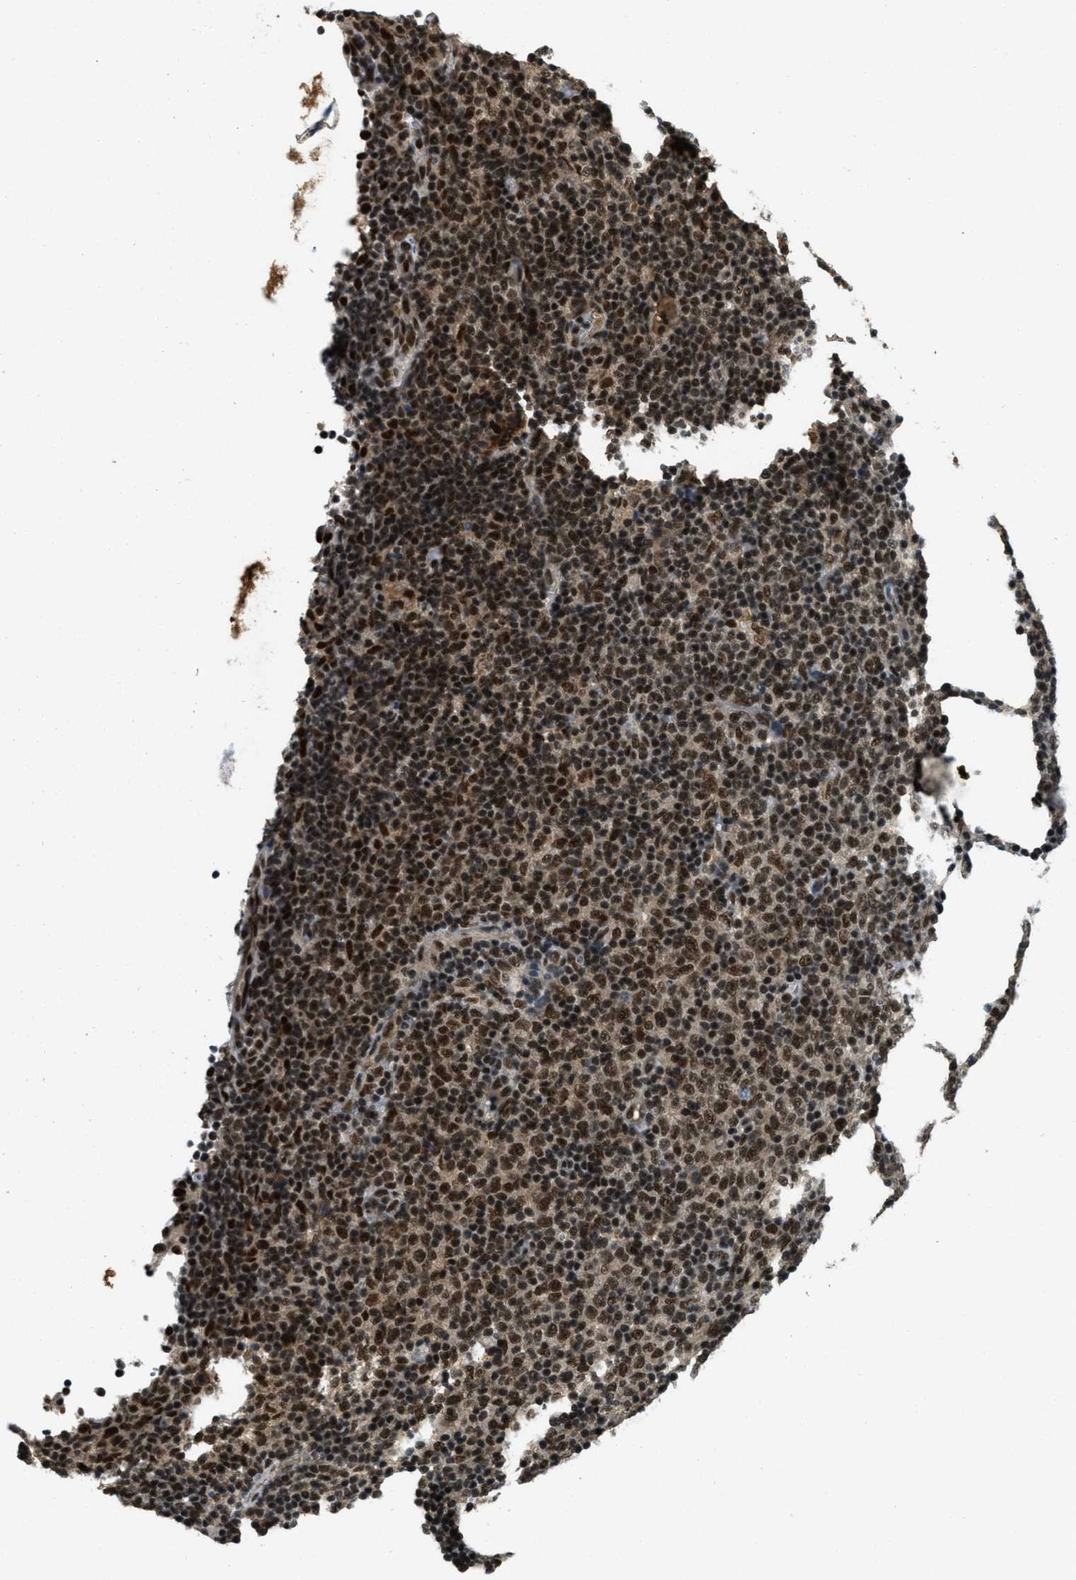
{"staining": {"intensity": "strong", "quantity": ">75%", "location": "nuclear"}, "tissue": "lymphoma", "cell_type": "Tumor cells", "image_type": "cancer", "snomed": [{"axis": "morphology", "description": "Malignant lymphoma, non-Hodgkin's type, Low grade"}, {"axis": "topography", "description": "Lymph node"}], "caption": "Protein staining of low-grade malignant lymphoma, non-Hodgkin's type tissue exhibits strong nuclear expression in approximately >75% of tumor cells.", "gene": "ZNF148", "patient": {"sex": "male", "age": 70}}